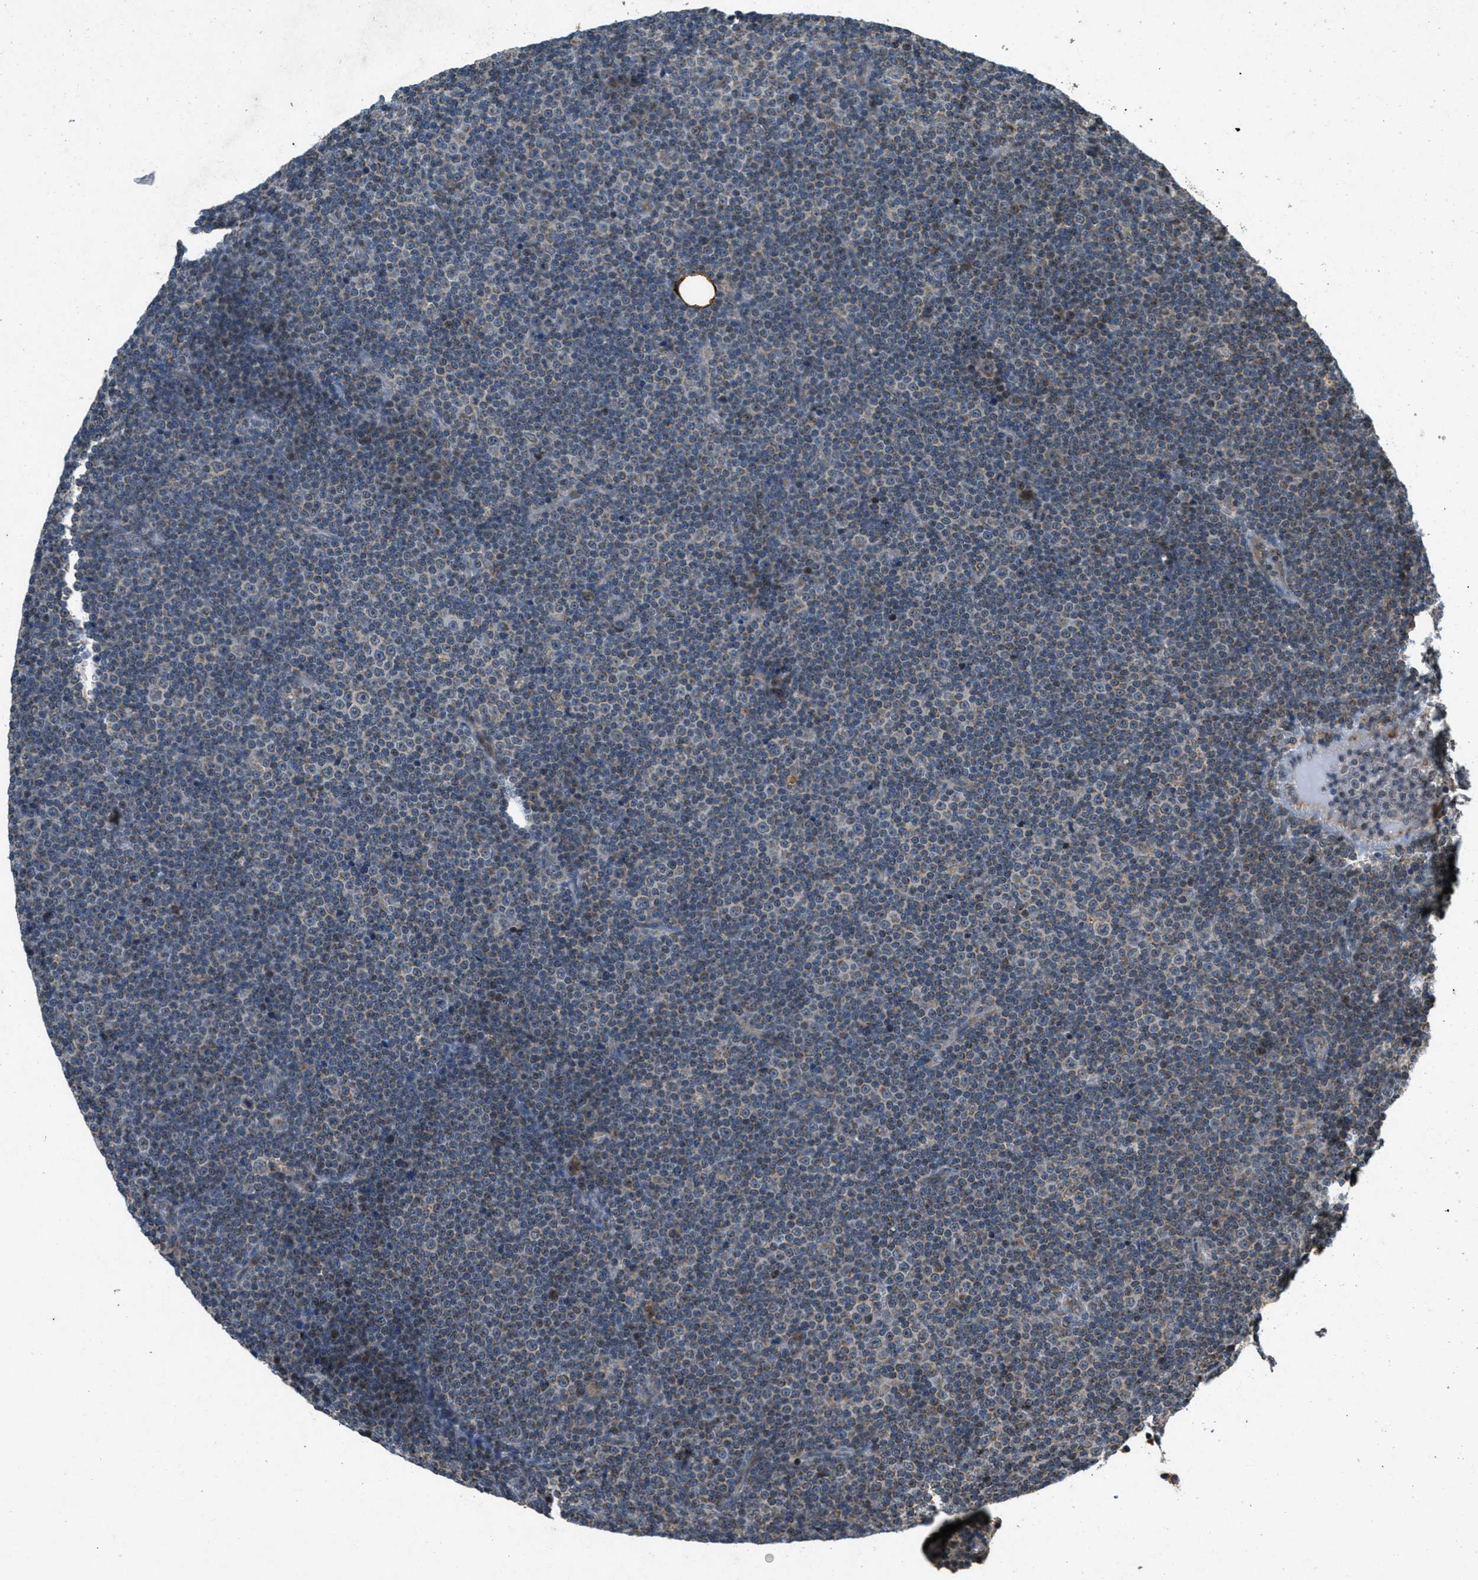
{"staining": {"intensity": "weak", "quantity": "<25%", "location": "cytoplasmic/membranous"}, "tissue": "lymphoma", "cell_type": "Tumor cells", "image_type": "cancer", "snomed": [{"axis": "morphology", "description": "Malignant lymphoma, non-Hodgkin's type, Low grade"}, {"axis": "topography", "description": "Lymph node"}], "caption": "IHC image of neoplastic tissue: human low-grade malignant lymphoma, non-Hodgkin's type stained with DAB (3,3'-diaminobenzidine) displays no significant protein positivity in tumor cells.", "gene": "PPP1R15A", "patient": {"sex": "female", "age": 67}}